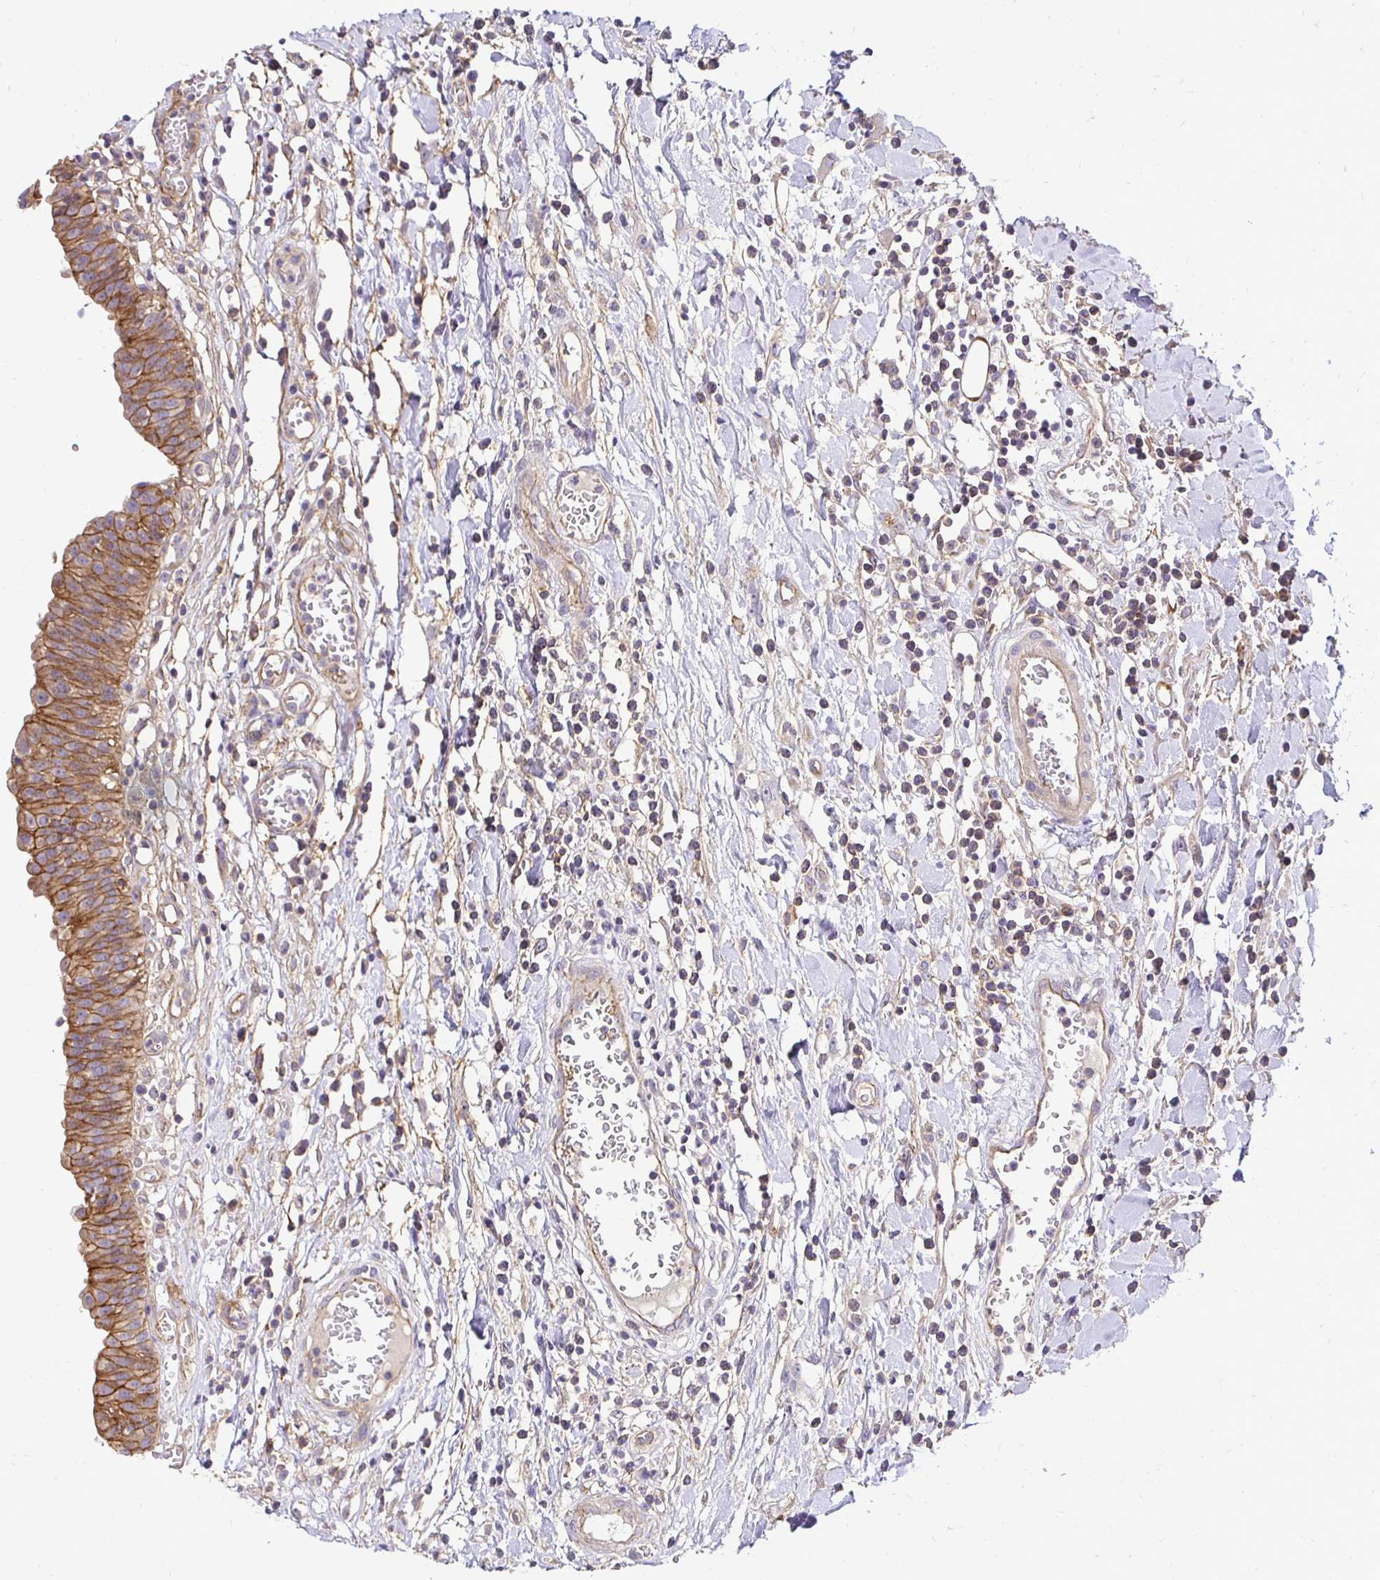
{"staining": {"intensity": "strong", "quantity": ">75%", "location": "cytoplasmic/membranous"}, "tissue": "urinary bladder", "cell_type": "Urothelial cells", "image_type": "normal", "snomed": [{"axis": "morphology", "description": "Normal tissue, NOS"}, {"axis": "topography", "description": "Urinary bladder"}], "caption": "Urothelial cells display high levels of strong cytoplasmic/membranous expression in about >75% of cells in benign human urinary bladder.", "gene": "SLC9A1", "patient": {"sex": "male", "age": 64}}